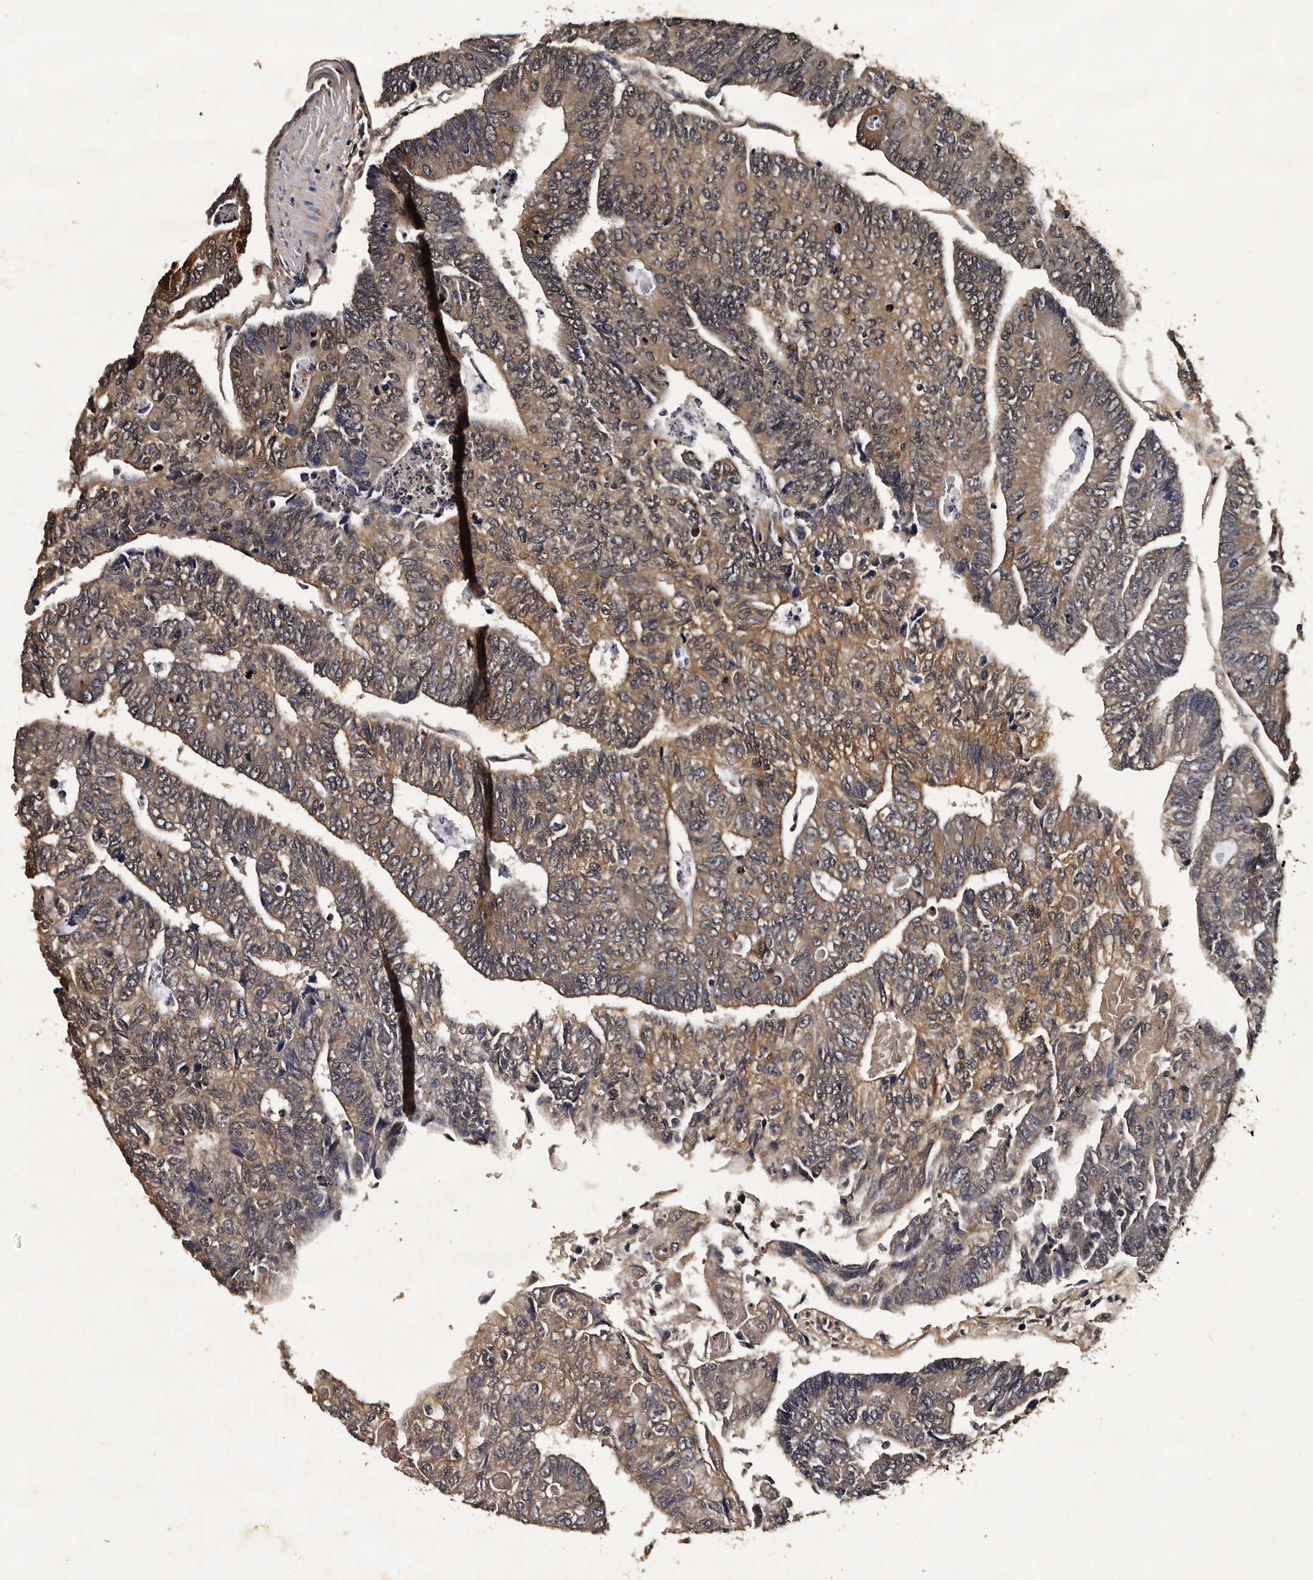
{"staining": {"intensity": "moderate", "quantity": ">75%", "location": "cytoplasmic/membranous"}, "tissue": "colorectal cancer", "cell_type": "Tumor cells", "image_type": "cancer", "snomed": [{"axis": "morphology", "description": "Adenocarcinoma, NOS"}, {"axis": "topography", "description": "Colon"}], "caption": "Human colorectal adenocarcinoma stained with a brown dye reveals moderate cytoplasmic/membranous positive positivity in approximately >75% of tumor cells.", "gene": "CPNE3", "patient": {"sex": "female", "age": 67}}